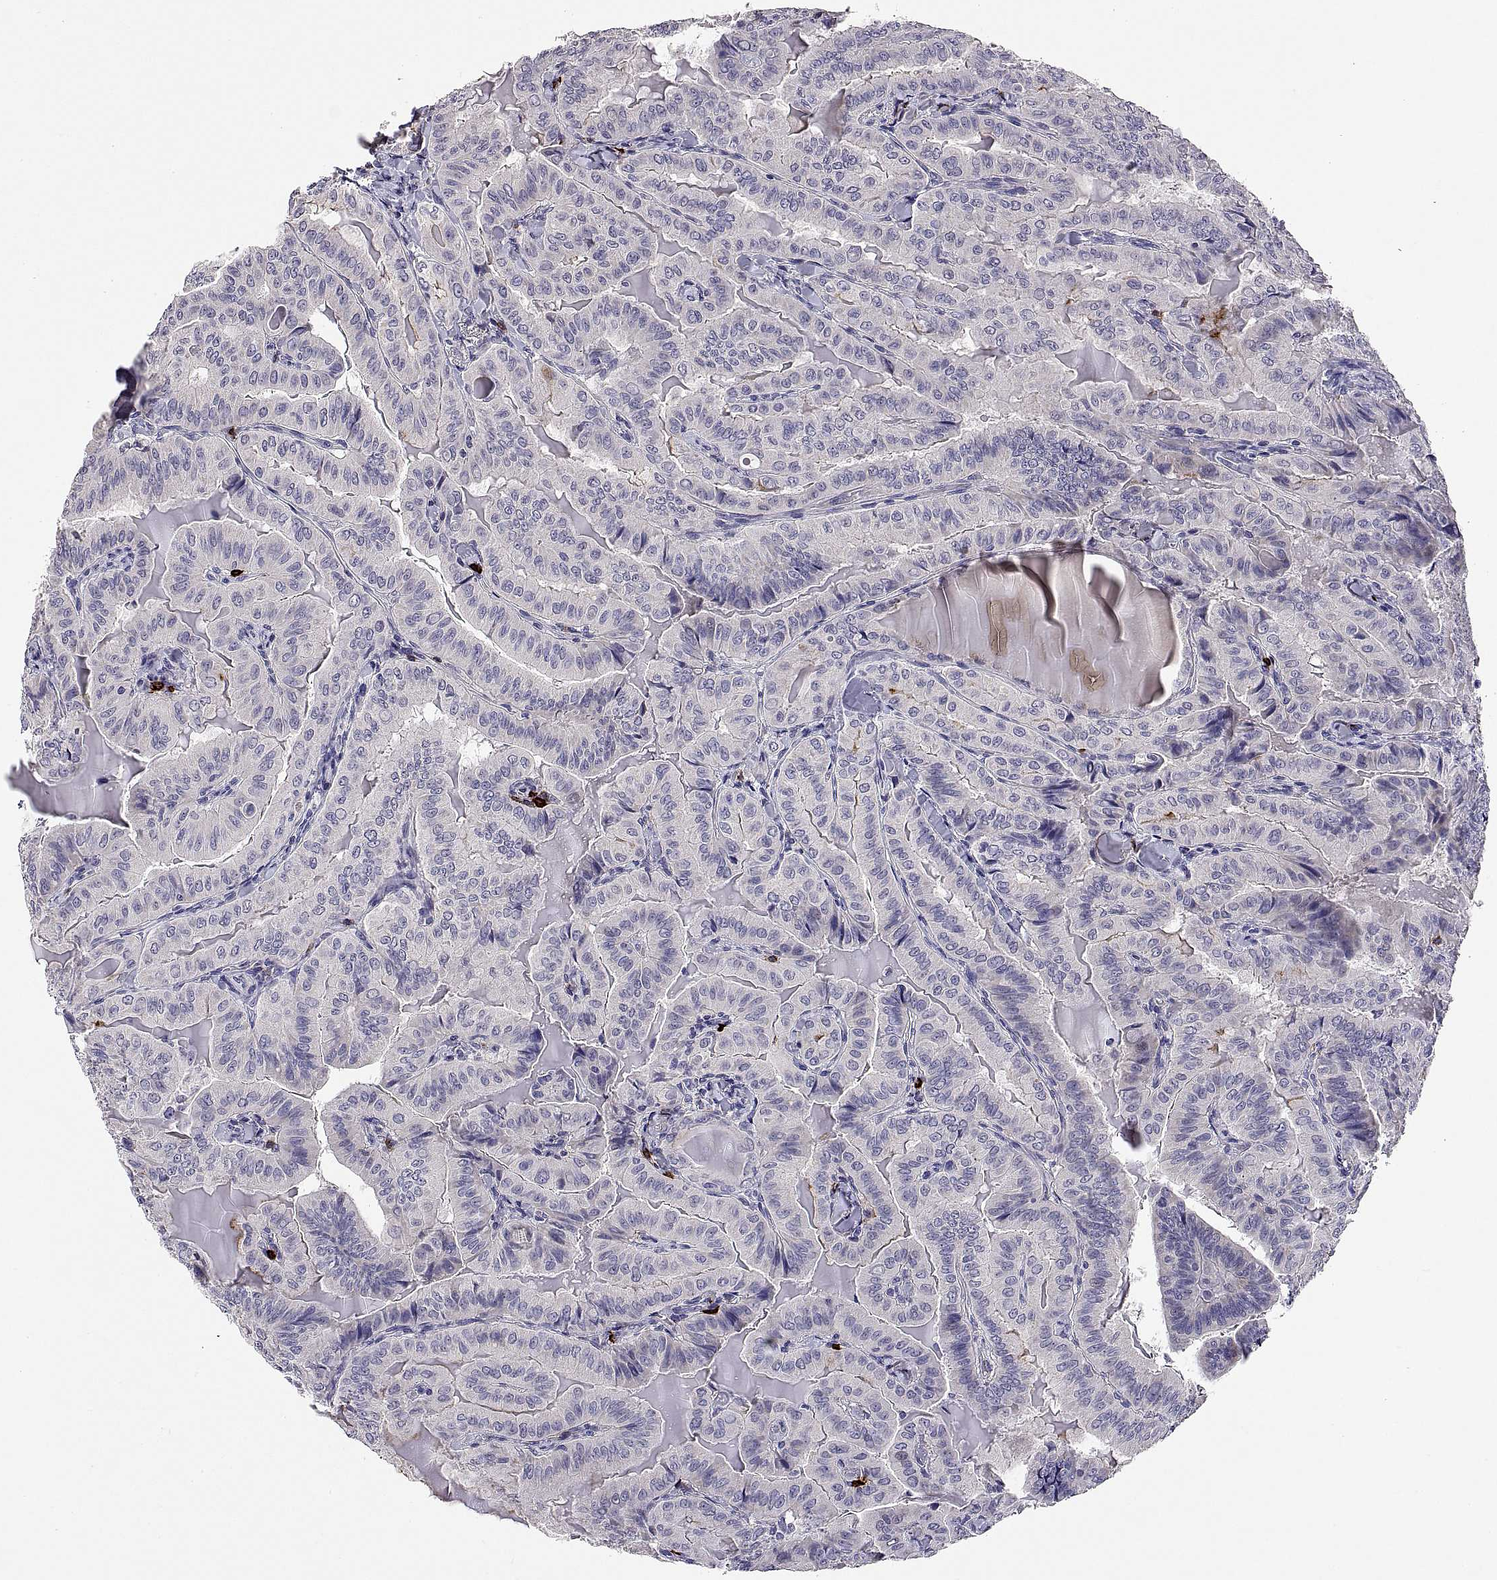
{"staining": {"intensity": "negative", "quantity": "none", "location": "none"}, "tissue": "thyroid cancer", "cell_type": "Tumor cells", "image_type": "cancer", "snomed": [{"axis": "morphology", "description": "Papillary adenocarcinoma, NOS"}, {"axis": "topography", "description": "Thyroid gland"}], "caption": "DAB immunohistochemical staining of thyroid papillary adenocarcinoma shows no significant expression in tumor cells. (Brightfield microscopy of DAB (3,3'-diaminobenzidine) immunohistochemistry at high magnification).", "gene": "MS4A1", "patient": {"sex": "female", "age": 68}}